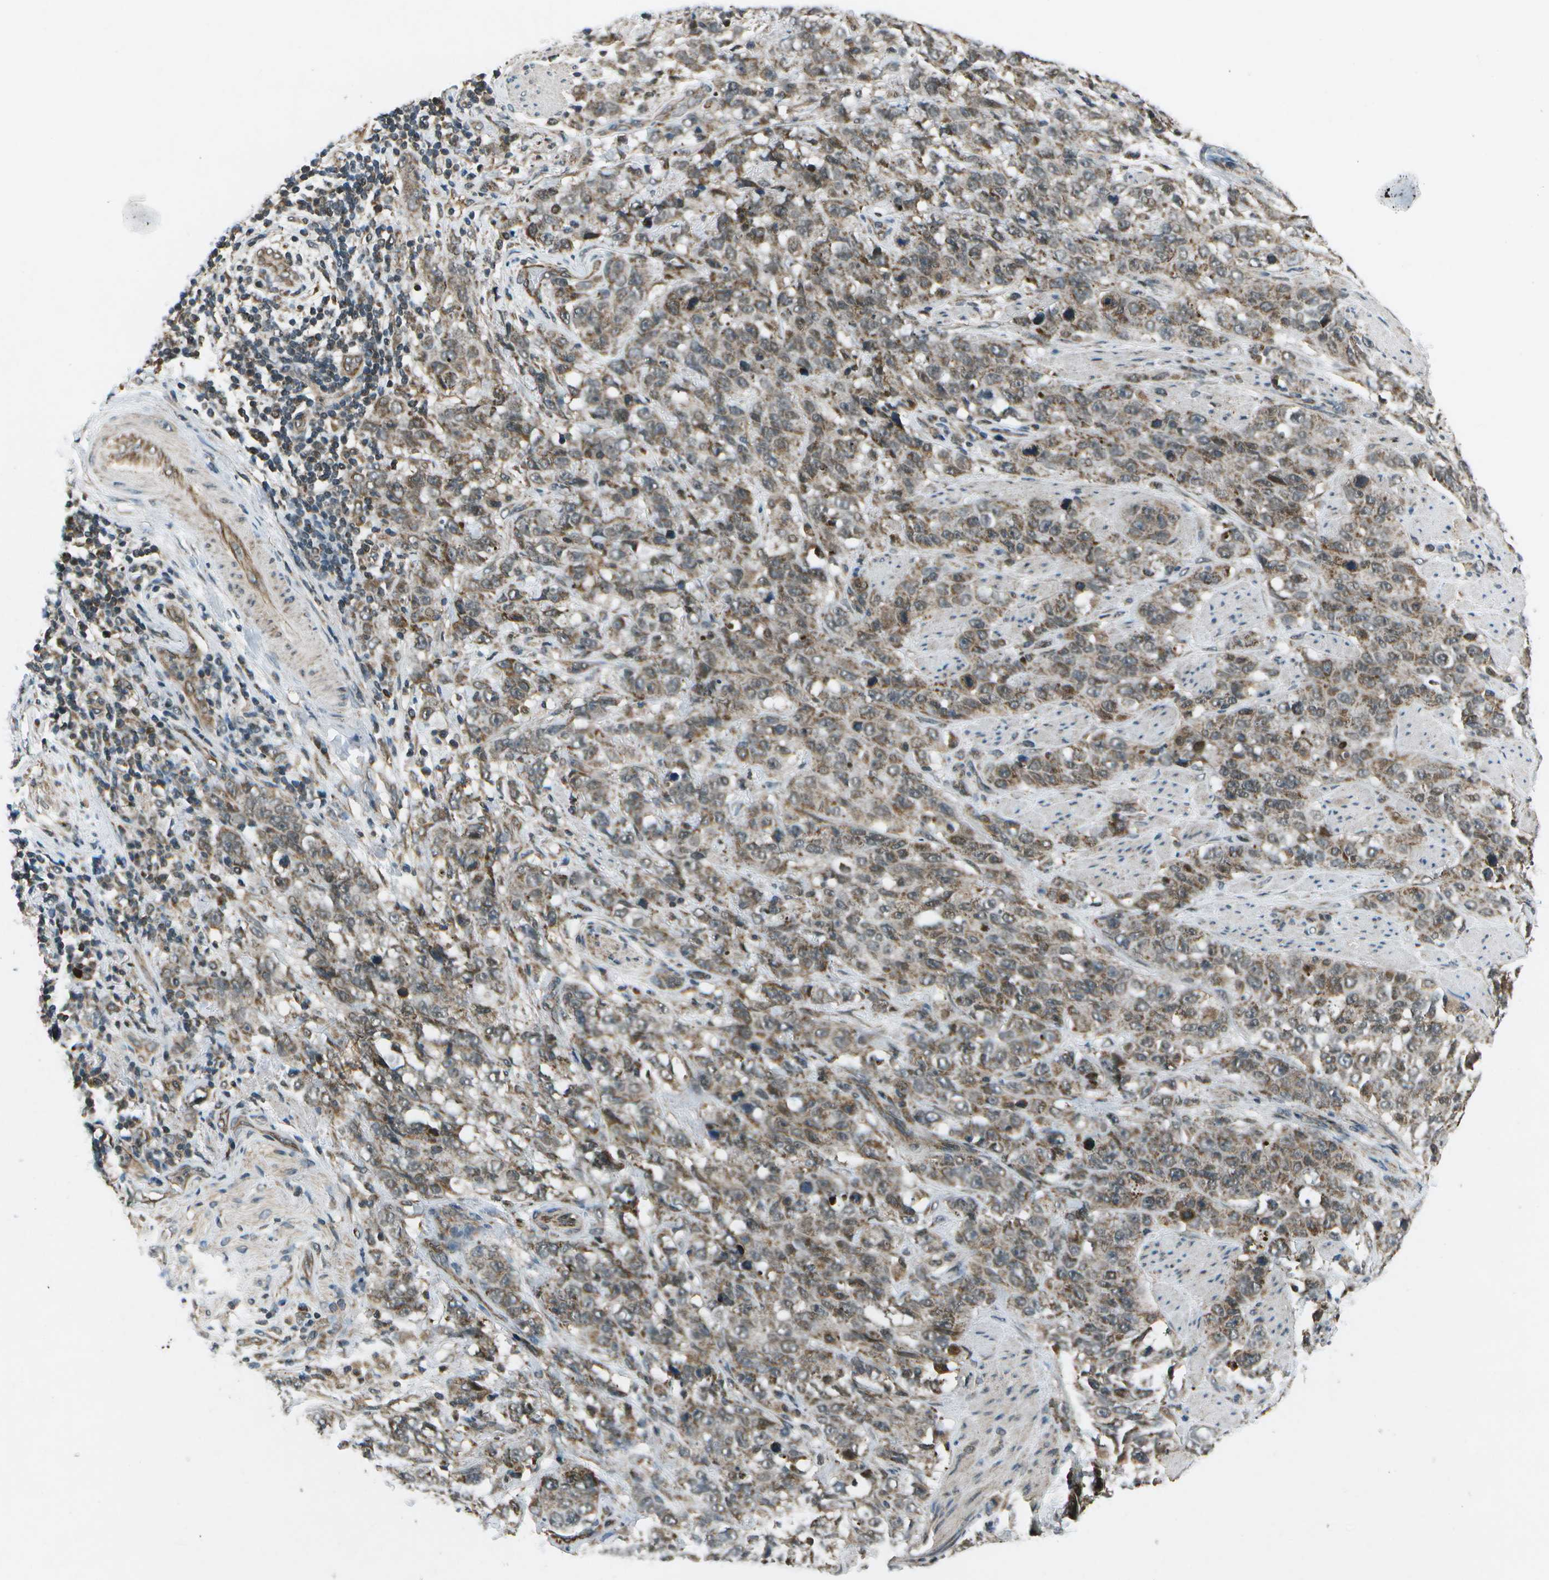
{"staining": {"intensity": "moderate", "quantity": ">75%", "location": "cytoplasmic/membranous"}, "tissue": "stomach cancer", "cell_type": "Tumor cells", "image_type": "cancer", "snomed": [{"axis": "morphology", "description": "Adenocarcinoma, NOS"}, {"axis": "topography", "description": "Stomach"}], "caption": "Stomach cancer stained with a brown dye demonstrates moderate cytoplasmic/membranous positive staining in about >75% of tumor cells.", "gene": "EIF2AK1", "patient": {"sex": "male", "age": 48}}